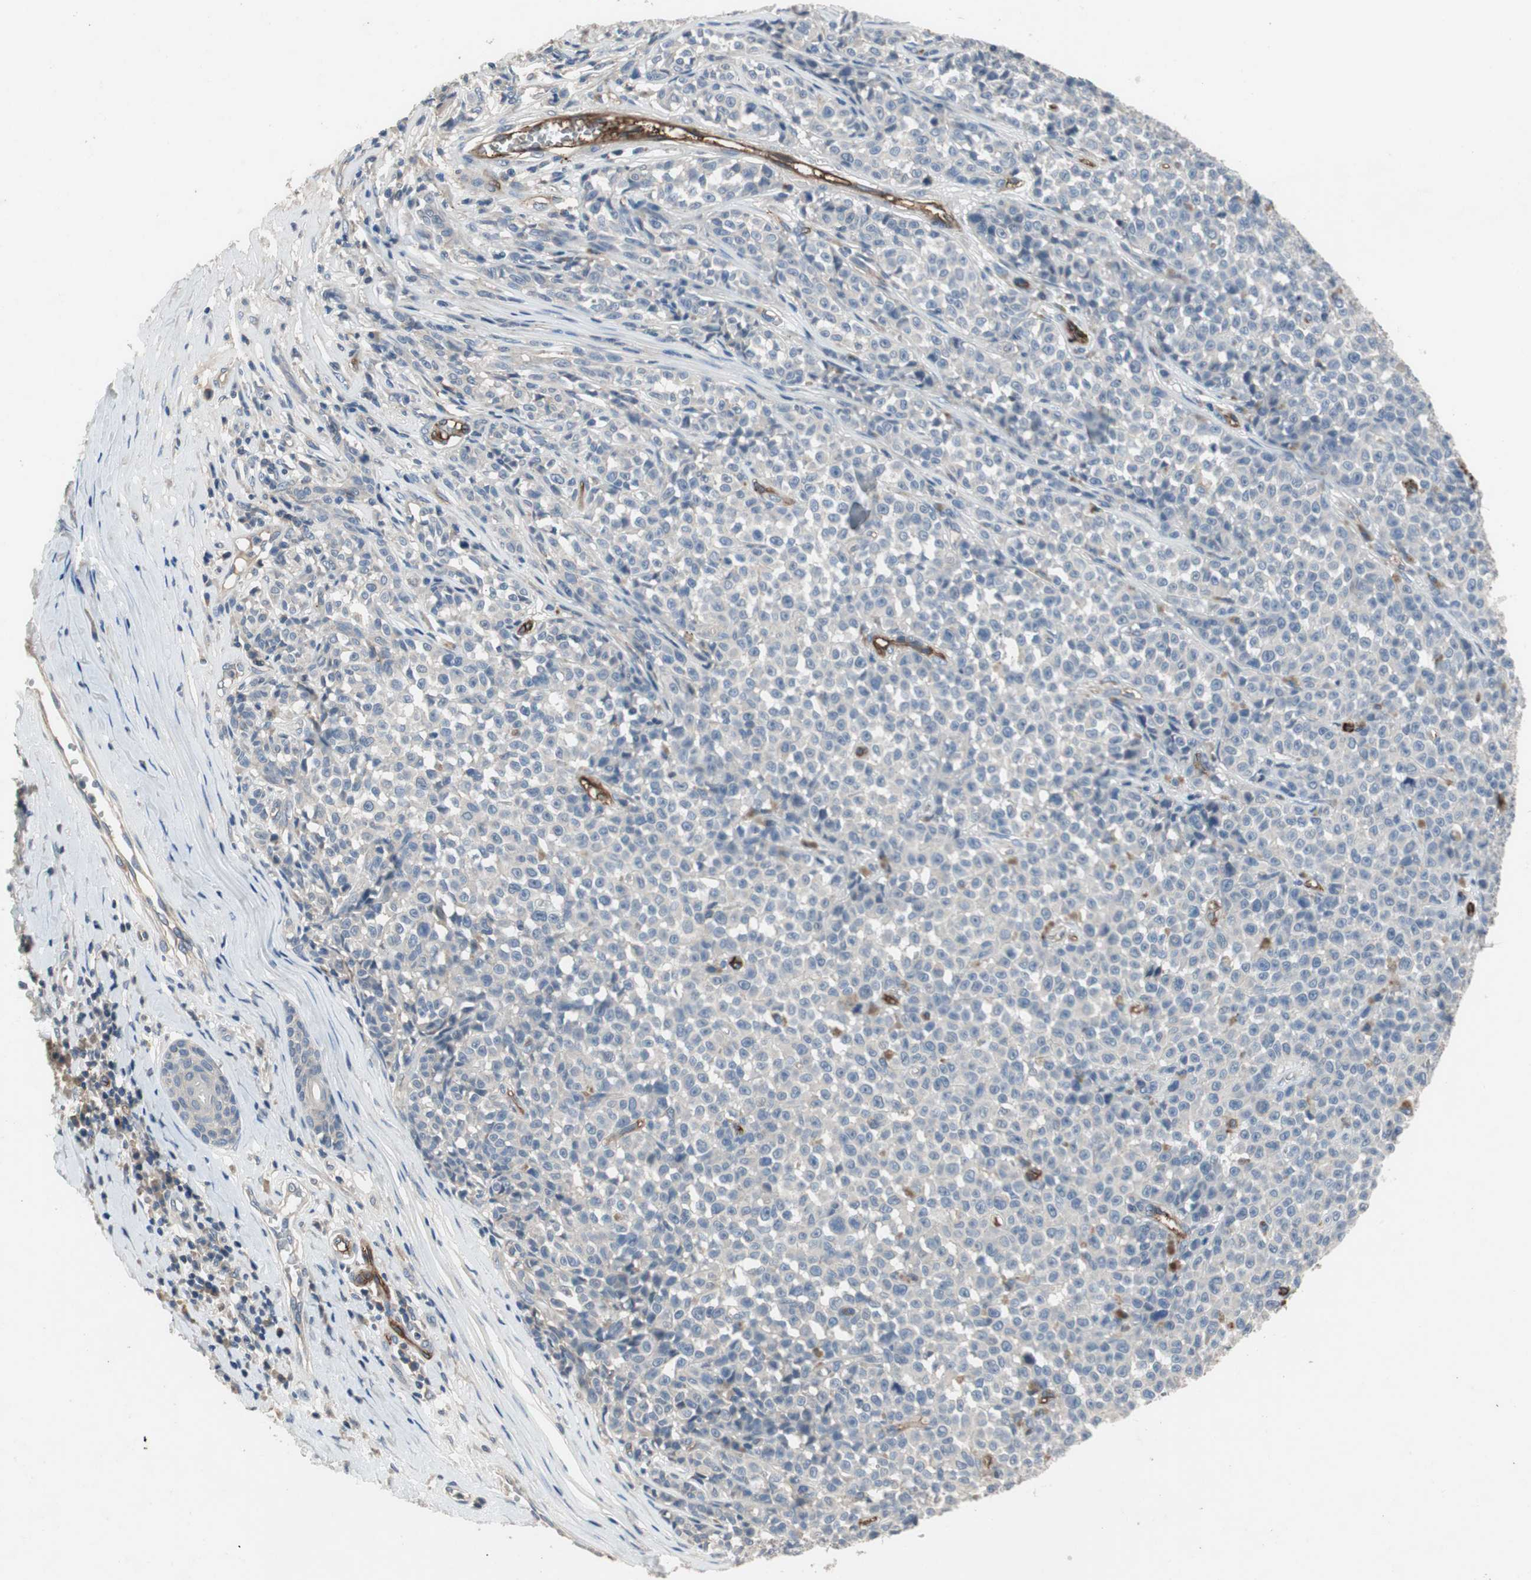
{"staining": {"intensity": "negative", "quantity": "none", "location": "none"}, "tissue": "melanoma", "cell_type": "Tumor cells", "image_type": "cancer", "snomed": [{"axis": "morphology", "description": "Malignant melanoma, NOS"}, {"axis": "topography", "description": "Skin"}], "caption": "This image is of melanoma stained with immunohistochemistry (IHC) to label a protein in brown with the nuclei are counter-stained blue. There is no staining in tumor cells. (Stains: DAB IHC with hematoxylin counter stain, Microscopy: brightfield microscopy at high magnification).", "gene": "ALPL", "patient": {"sex": "female", "age": 82}}